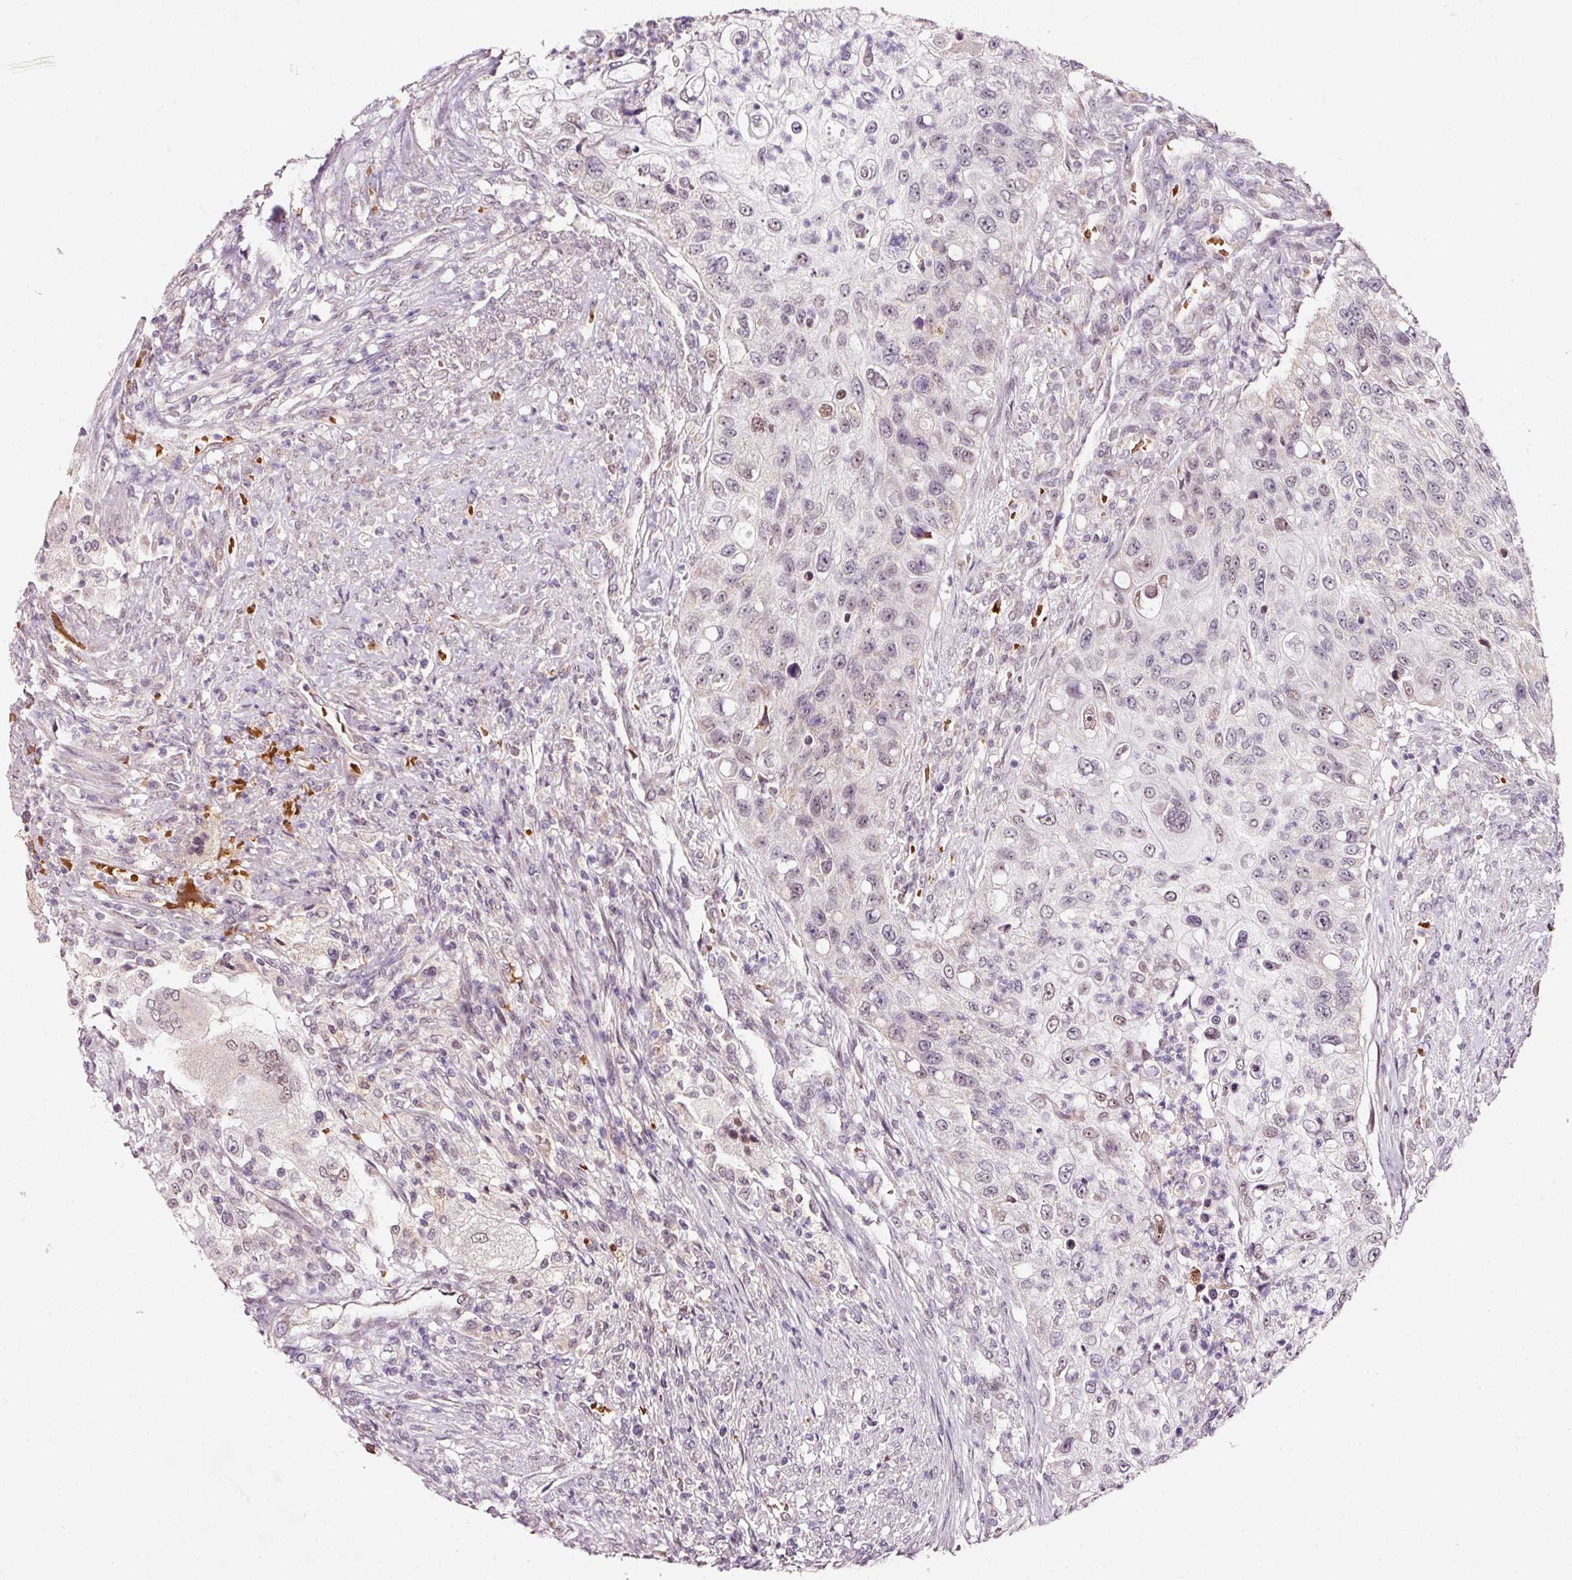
{"staining": {"intensity": "weak", "quantity": "<25%", "location": "nuclear"}, "tissue": "urothelial cancer", "cell_type": "Tumor cells", "image_type": "cancer", "snomed": [{"axis": "morphology", "description": "Urothelial carcinoma, High grade"}, {"axis": "topography", "description": "Urinary bladder"}], "caption": "An immunohistochemistry (IHC) histopathology image of urothelial carcinoma (high-grade) is shown. There is no staining in tumor cells of urothelial carcinoma (high-grade).", "gene": "ZNF460", "patient": {"sex": "female", "age": 60}}